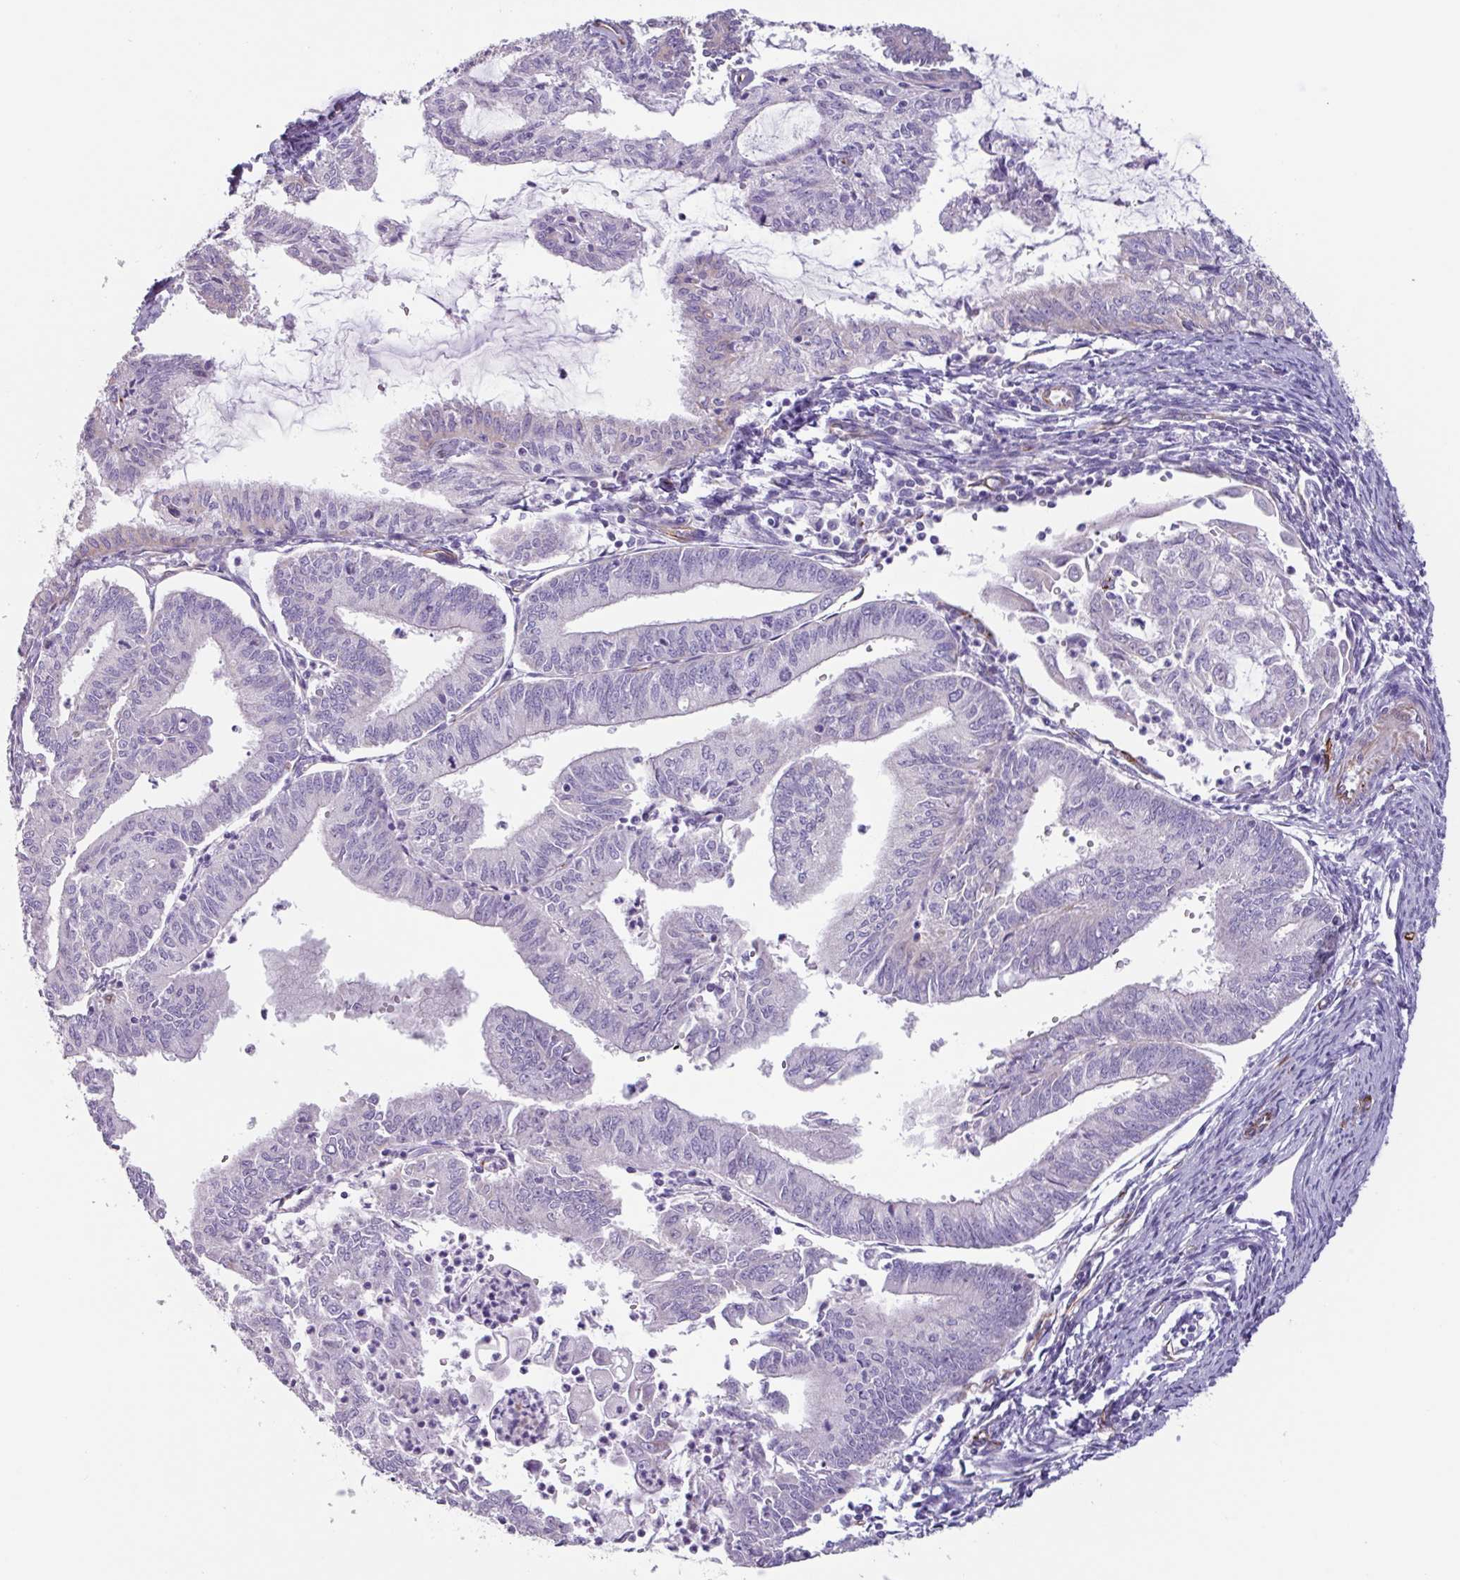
{"staining": {"intensity": "weak", "quantity": "25%-75%", "location": "cytoplasmic/membranous"}, "tissue": "endometrial cancer", "cell_type": "Tumor cells", "image_type": "cancer", "snomed": [{"axis": "morphology", "description": "Adenocarcinoma, NOS"}, {"axis": "topography", "description": "Endometrium"}], "caption": "DAB (3,3'-diaminobenzidine) immunohistochemical staining of human endometrial adenocarcinoma exhibits weak cytoplasmic/membranous protein staining in approximately 25%-75% of tumor cells. The staining was performed using DAB (3,3'-diaminobenzidine) to visualize the protein expression in brown, while the nuclei were stained in blue with hematoxylin (Magnification: 20x).", "gene": "BTD", "patient": {"sex": "female", "age": 70}}